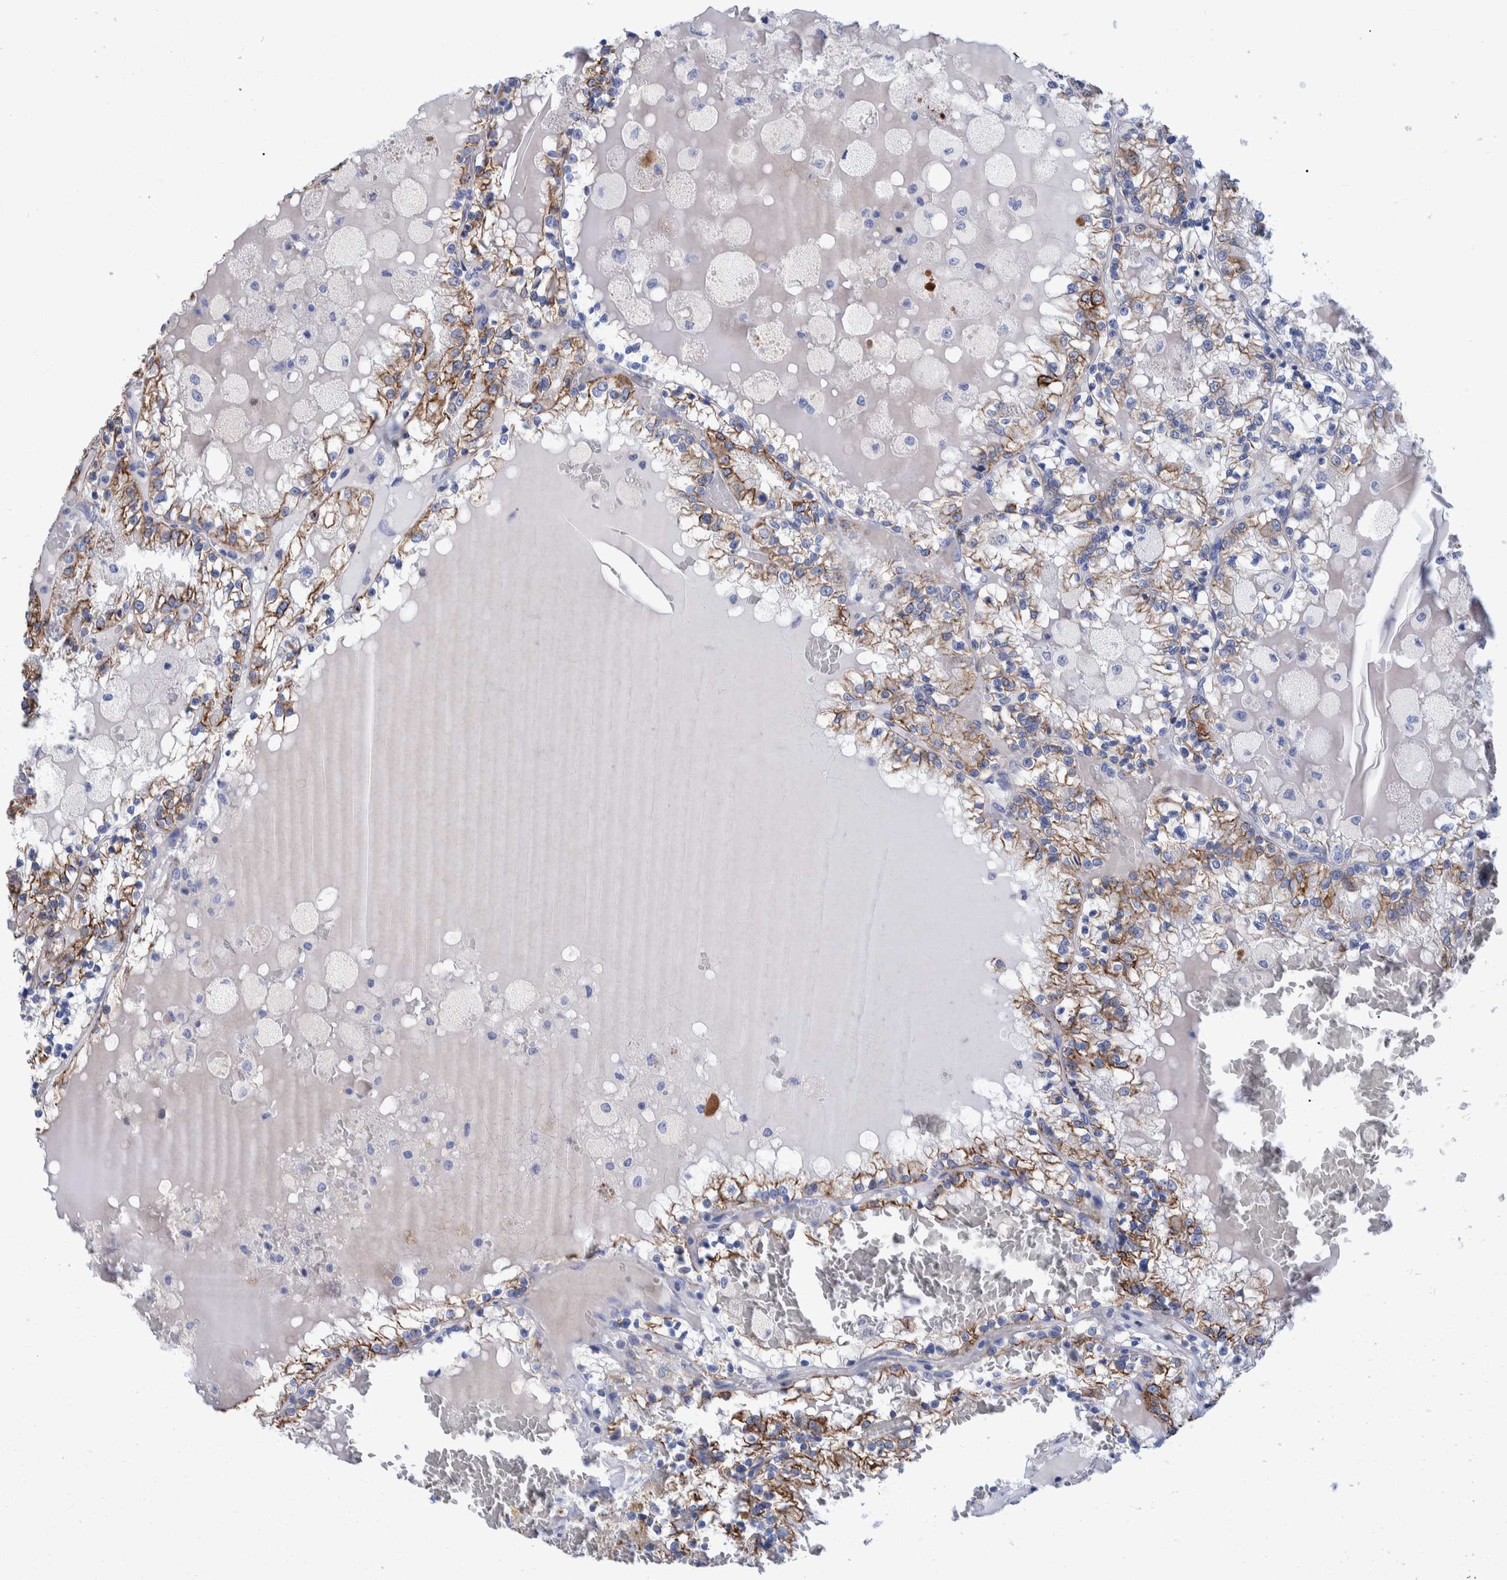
{"staining": {"intensity": "moderate", "quantity": "25%-75%", "location": "cytoplasmic/membranous"}, "tissue": "renal cancer", "cell_type": "Tumor cells", "image_type": "cancer", "snomed": [{"axis": "morphology", "description": "Adenocarcinoma, NOS"}, {"axis": "topography", "description": "Kidney"}], "caption": "This image exhibits IHC staining of adenocarcinoma (renal), with medium moderate cytoplasmic/membranous expression in about 25%-75% of tumor cells.", "gene": "MKS1", "patient": {"sex": "female", "age": 56}}